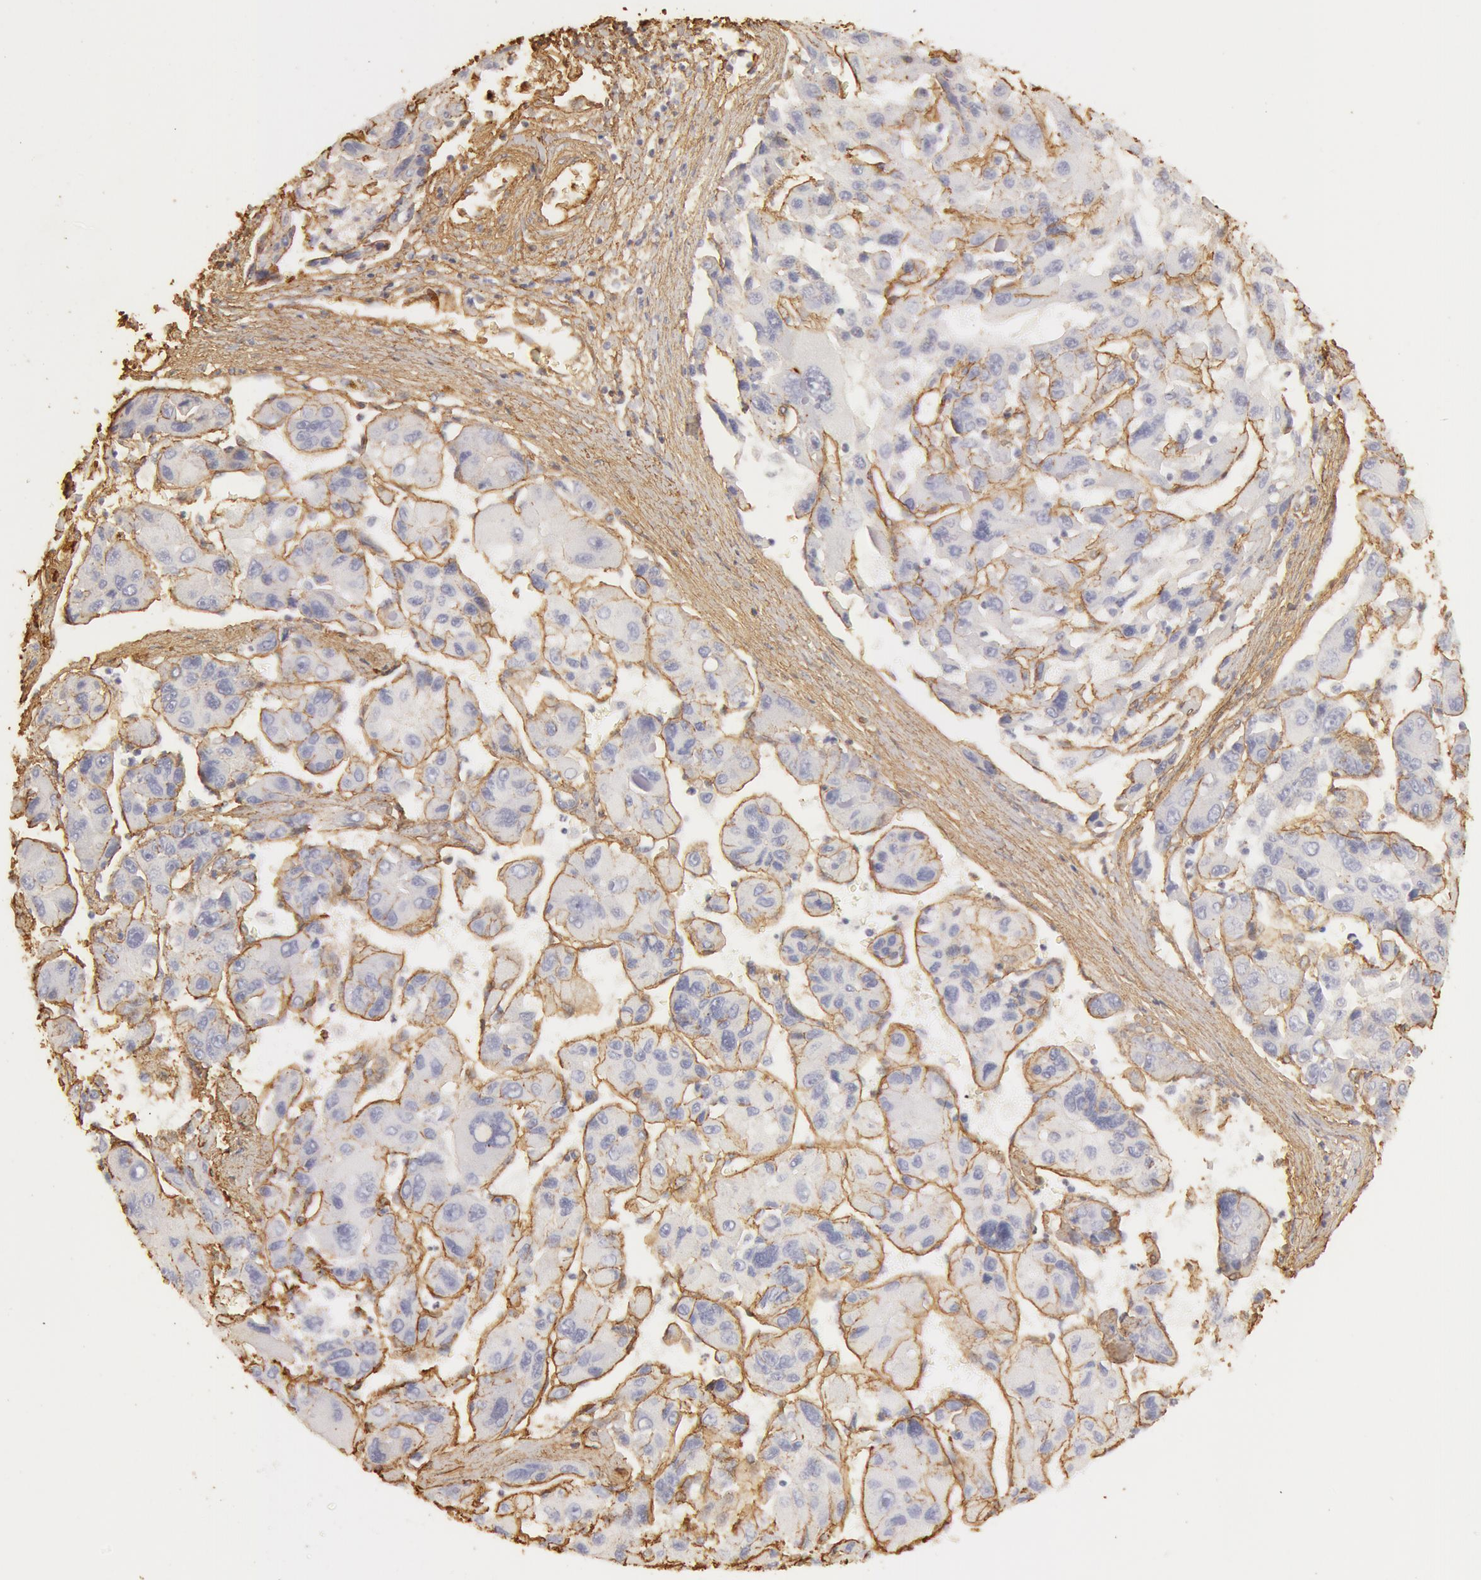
{"staining": {"intensity": "negative", "quantity": "none", "location": "none"}, "tissue": "liver cancer", "cell_type": "Tumor cells", "image_type": "cancer", "snomed": [{"axis": "morphology", "description": "Carcinoma, Hepatocellular, NOS"}, {"axis": "topography", "description": "Liver"}], "caption": "Tumor cells show no significant protein staining in liver hepatocellular carcinoma.", "gene": "COL4A1", "patient": {"sex": "male", "age": 64}}